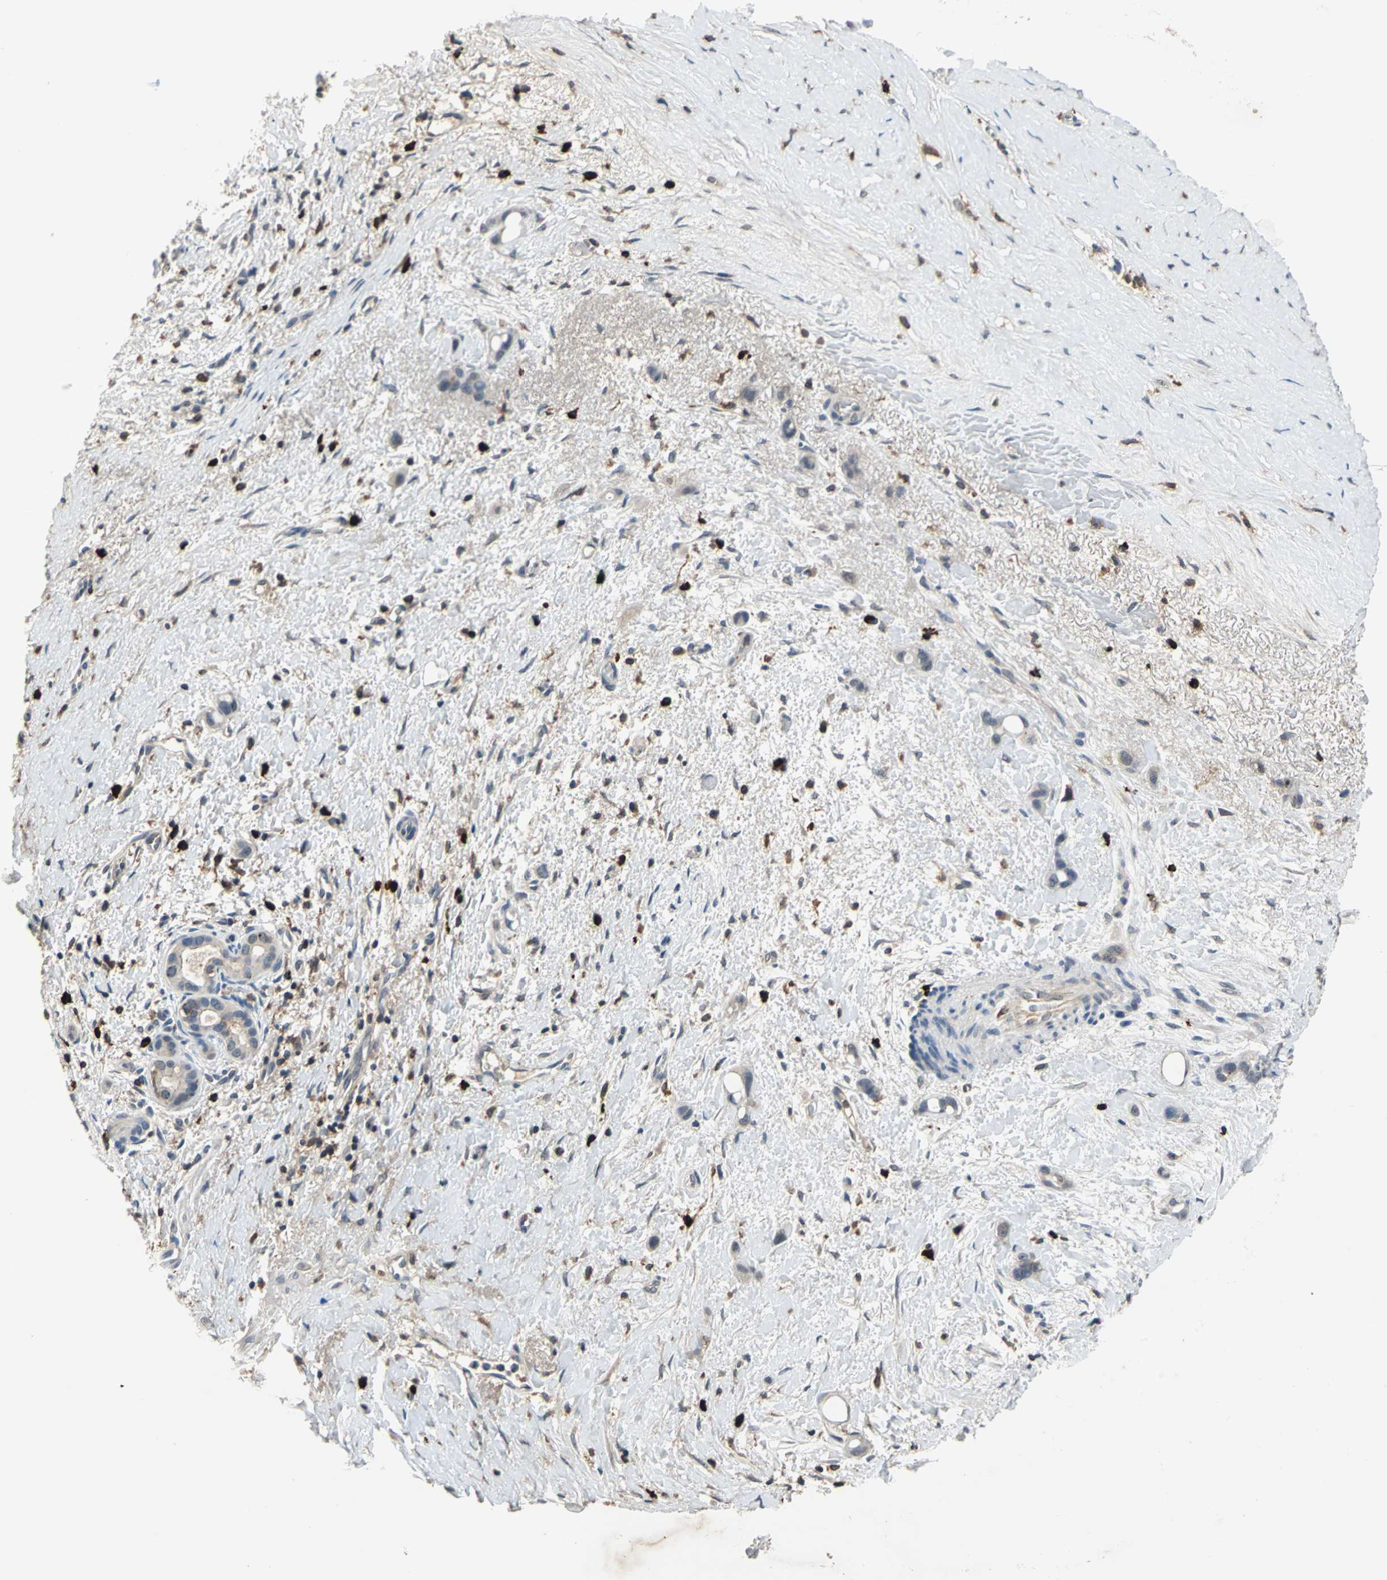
{"staining": {"intensity": "weak", "quantity": "<25%", "location": "cytoplasmic/membranous"}, "tissue": "liver cancer", "cell_type": "Tumor cells", "image_type": "cancer", "snomed": [{"axis": "morphology", "description": "Cholangiocarcinoma"}, {"axis": "topography", "description": "Liver"}], "caption": "High power microscopy image of an IHC image of liver cancer (cholangiocarcinoma), revealing no significant staining in tumor cells.", "gene": "SLC19A2", "patient": {"sex": "female", "age": 65}}